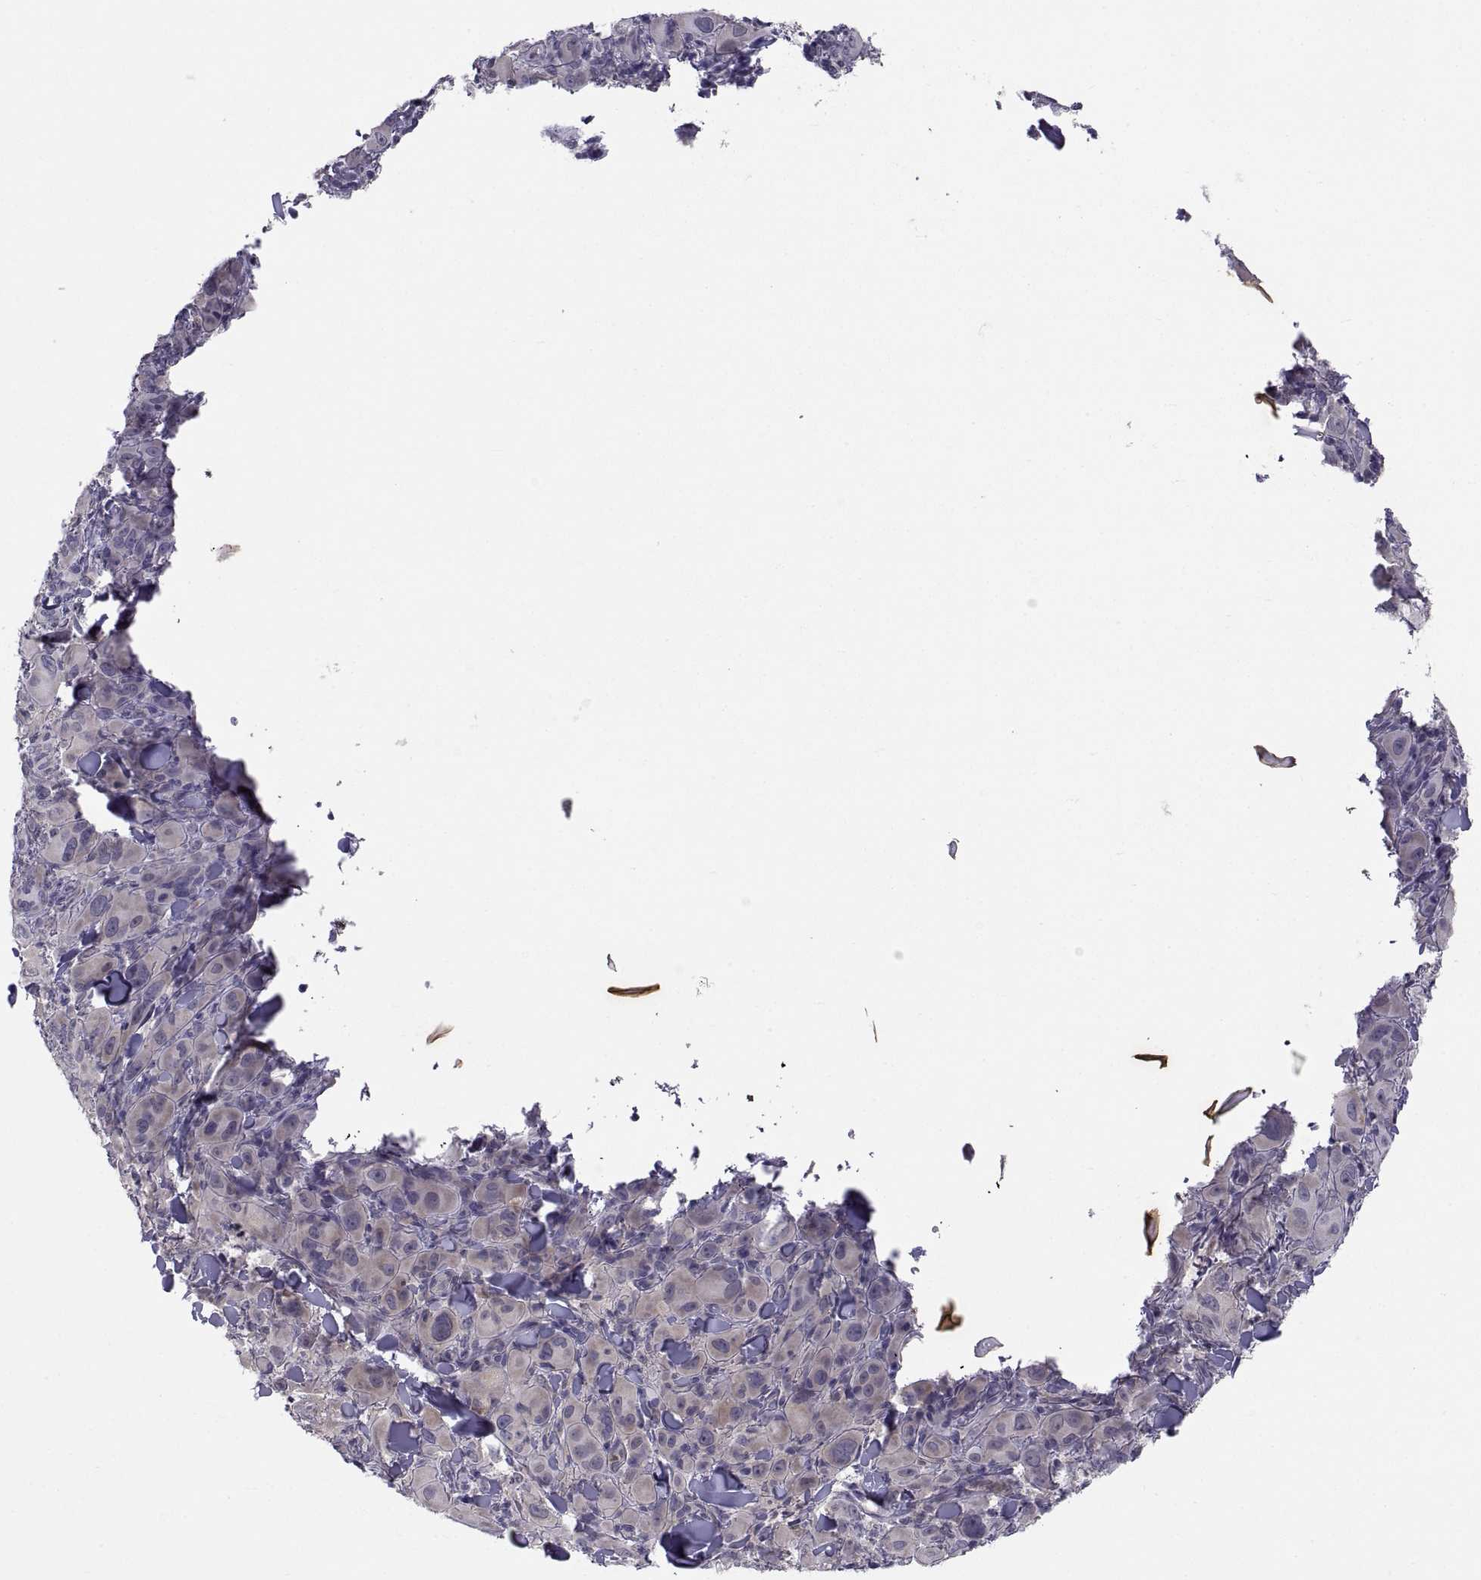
{"staining": {"intensity": "negative", "quantity": "none", "location": "none"}, "tissue": "melanoma", "cell_type": "Tumor cells", "image_type": "cancer", "snomed": [{"axis": "morphology", "description": "Malignant melanoma, NOS"}, {"axis": "topography", "description": "Skin"}], "caption": "IHC of malignant melanoma displays no positivity in tumor cells.", "gene": "PKP1", "patient": {"sex": "female", "age": 87}}